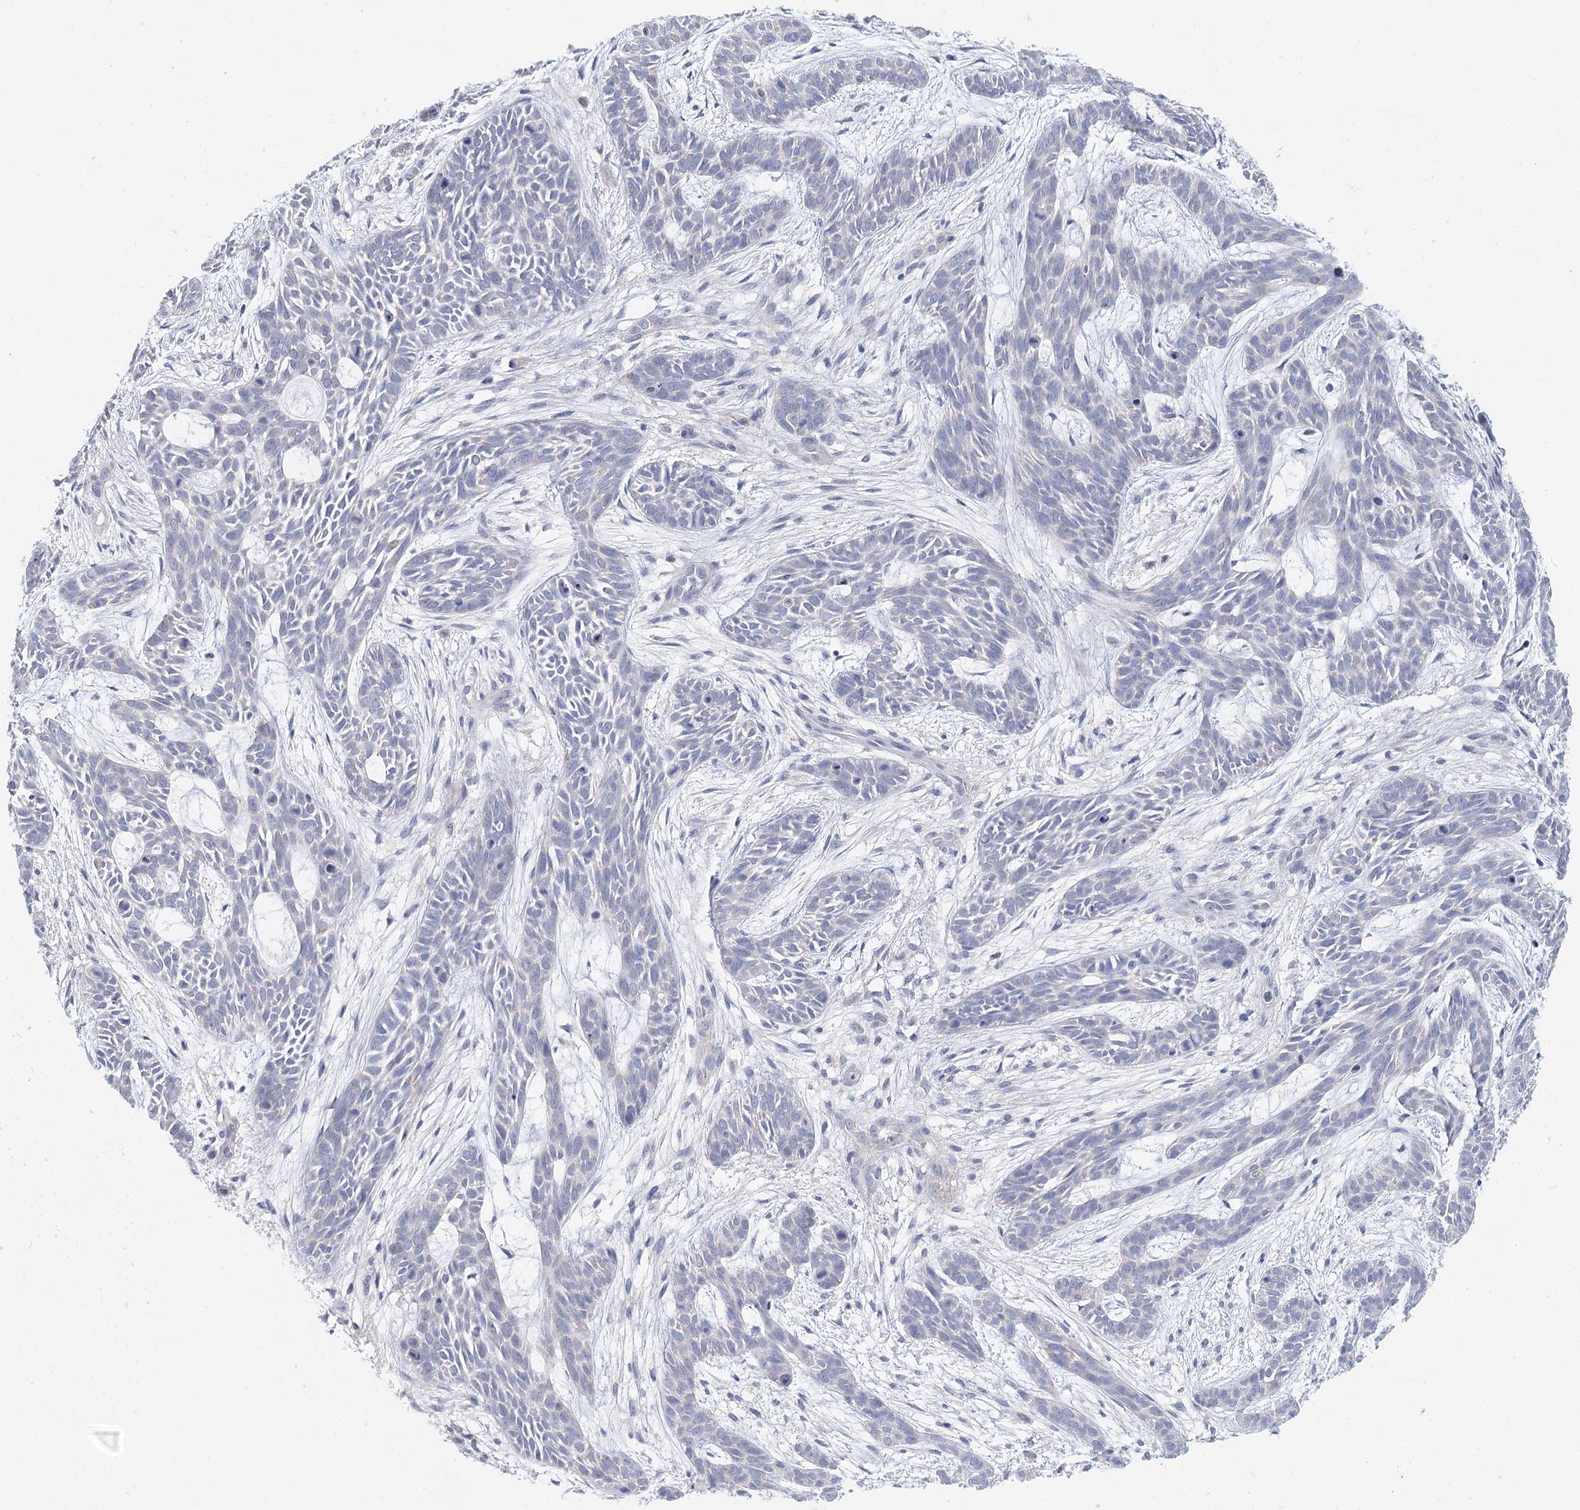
{"staining": {"intensity": "negative", "quantity": "none", "location": "none"}, "tissue": "skin cancer", "cell_type": "Tumor cells", "image_type": "cancer", "snomed": [{"axis": "morphology", "description": "Basal cell carcinoma"}, {"axis": "topography", "description": "Skin"}], "caption": "Human skin basal cell carcinoma stained for a protein using immunohistochemistry exhibits no staining in tumor cells.", "gene": "ARHGAP44", "patient": {"sex": "male", "age": 89}}